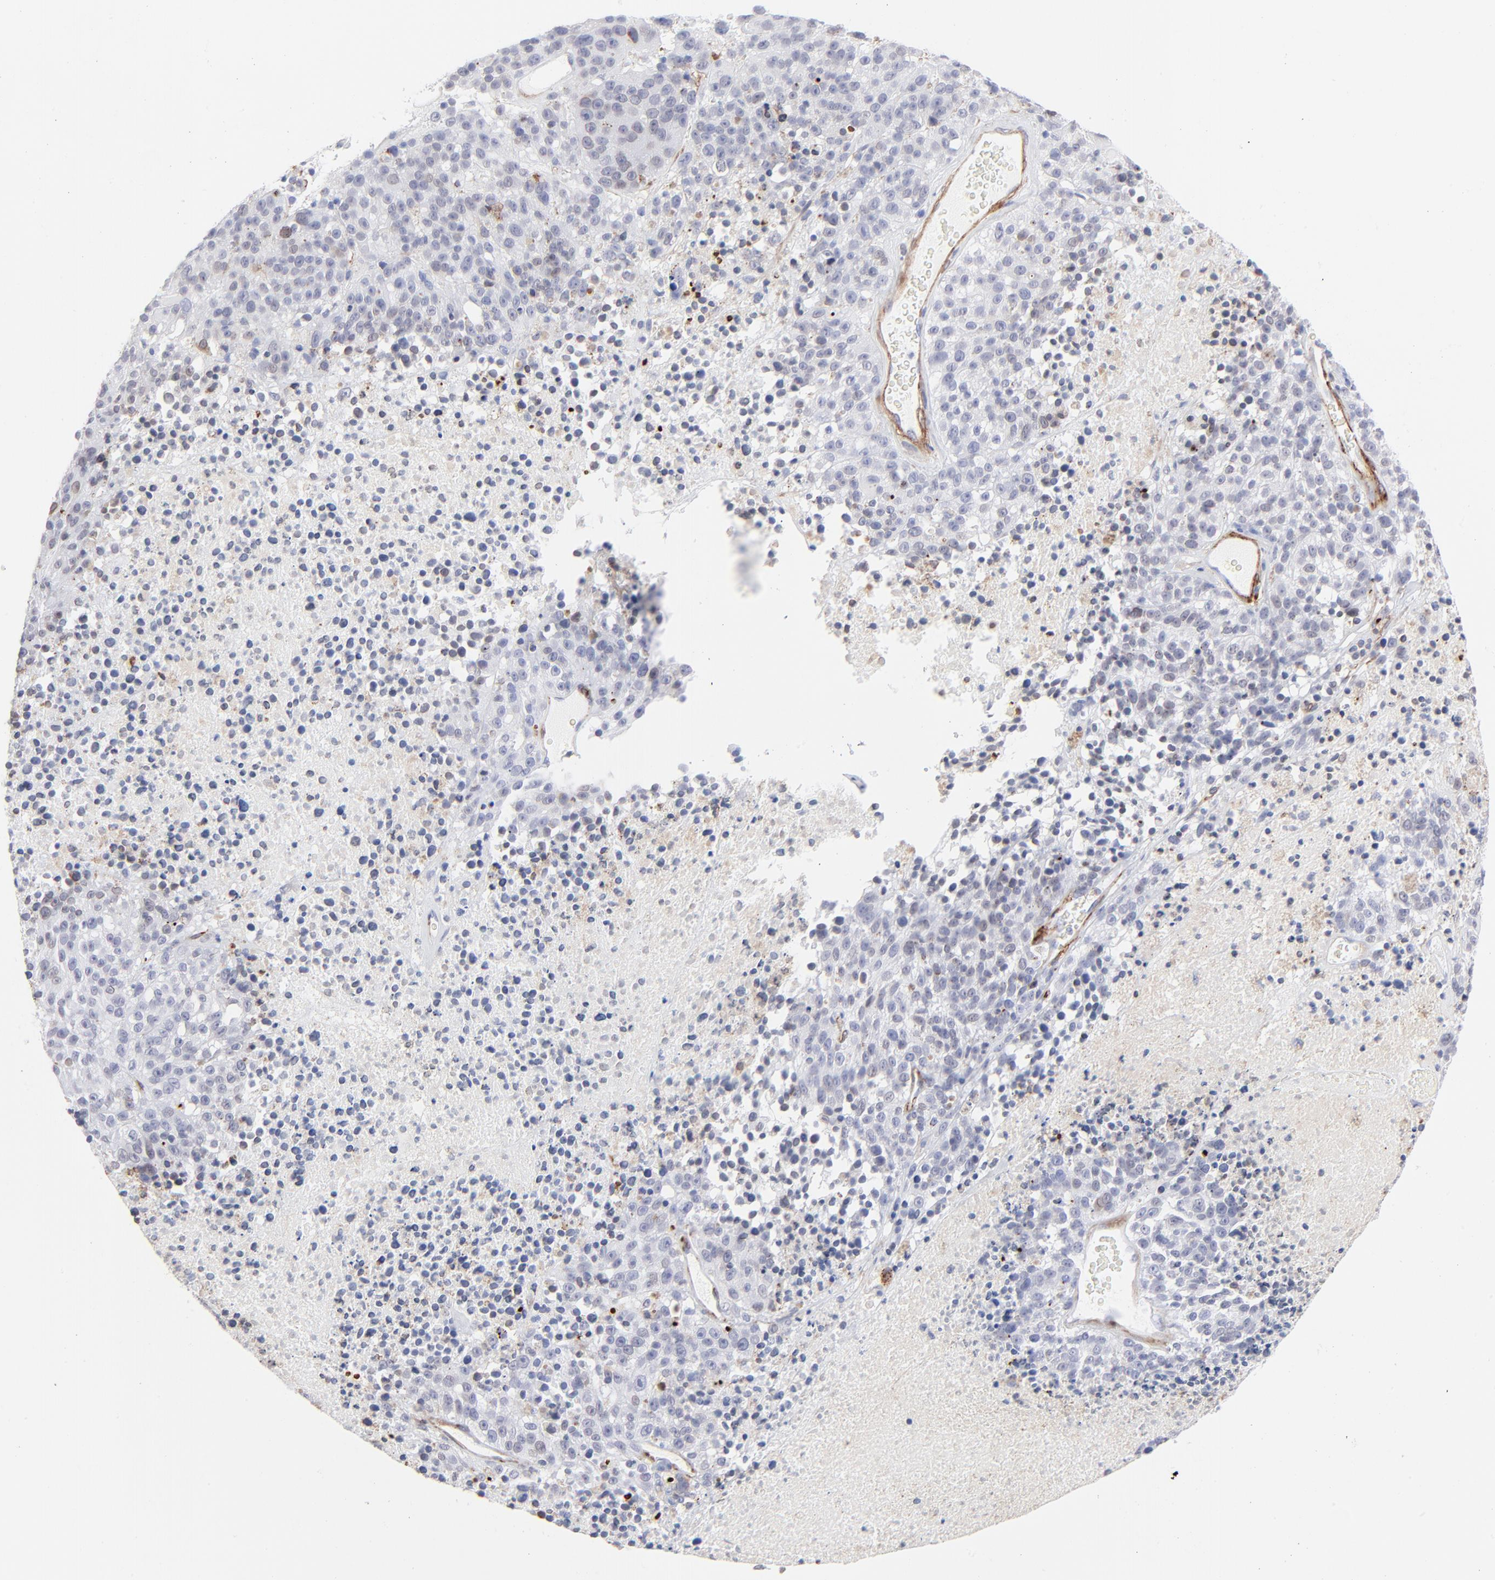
{"staining": {"intensity": "moderate", "quantity": "<25%", "location": "cytoplasmic/membranous,nuclear"}, "tissue": "melanoma", "cell_type": "Tumor cells", "image_type": "cancer", "snomed": [{"axis": "morphology", "description": "Malignant melanoma, Metastatic site"}, {"axis": "topography", "description": "Cerebral cortex"}], "caption": "An image of malignant melanoma (metastatic site) stained for a protein exhibits moderate cytoplasmic/membranous and nuclear brown staining in tumor cells.", "gene": "PDGFRB", "patient": {"sex": "female", "age": 52}}